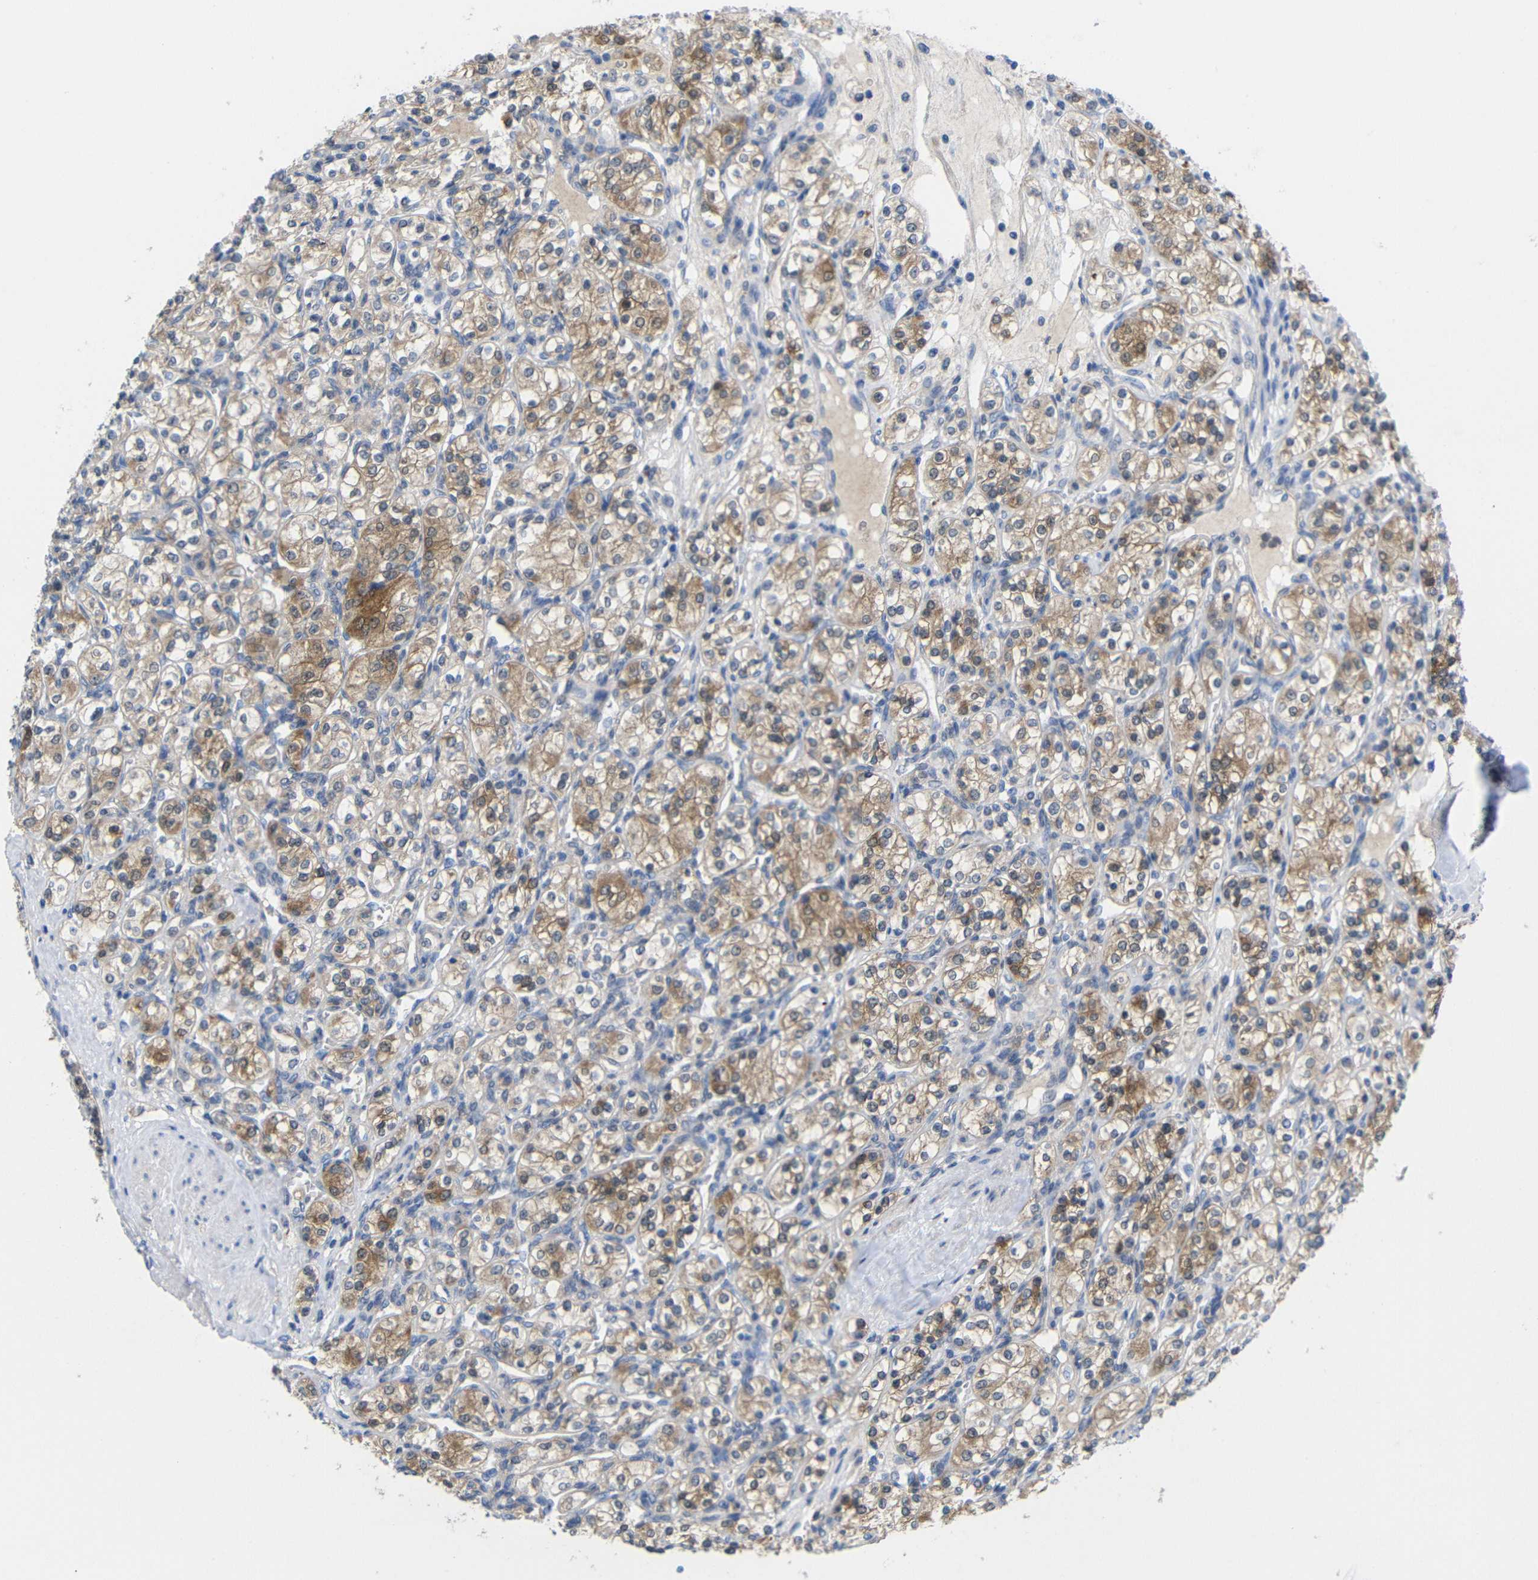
{"staining": {"intensity": "moderate", "quantity": ">75%", "location": "cytoplasmic/membranous"}, "tissue": "renal cancer", "cell_type": "Tumor cells", "image_type": "cancer", "snomed": [{"axis": "morphology", "description": "Adenocarcinoma, NOS"}, {"axis": "topography", "description": "Kidney"}], "caption": "Immunohistochemical staining of renal cancer demonstrates medium levels of moderate cytoplasmic/membranous protein expression in approximately >75% of tumor cells.", "gene": "PEBP1", "patient": {"sex": "male", "age": 77}}